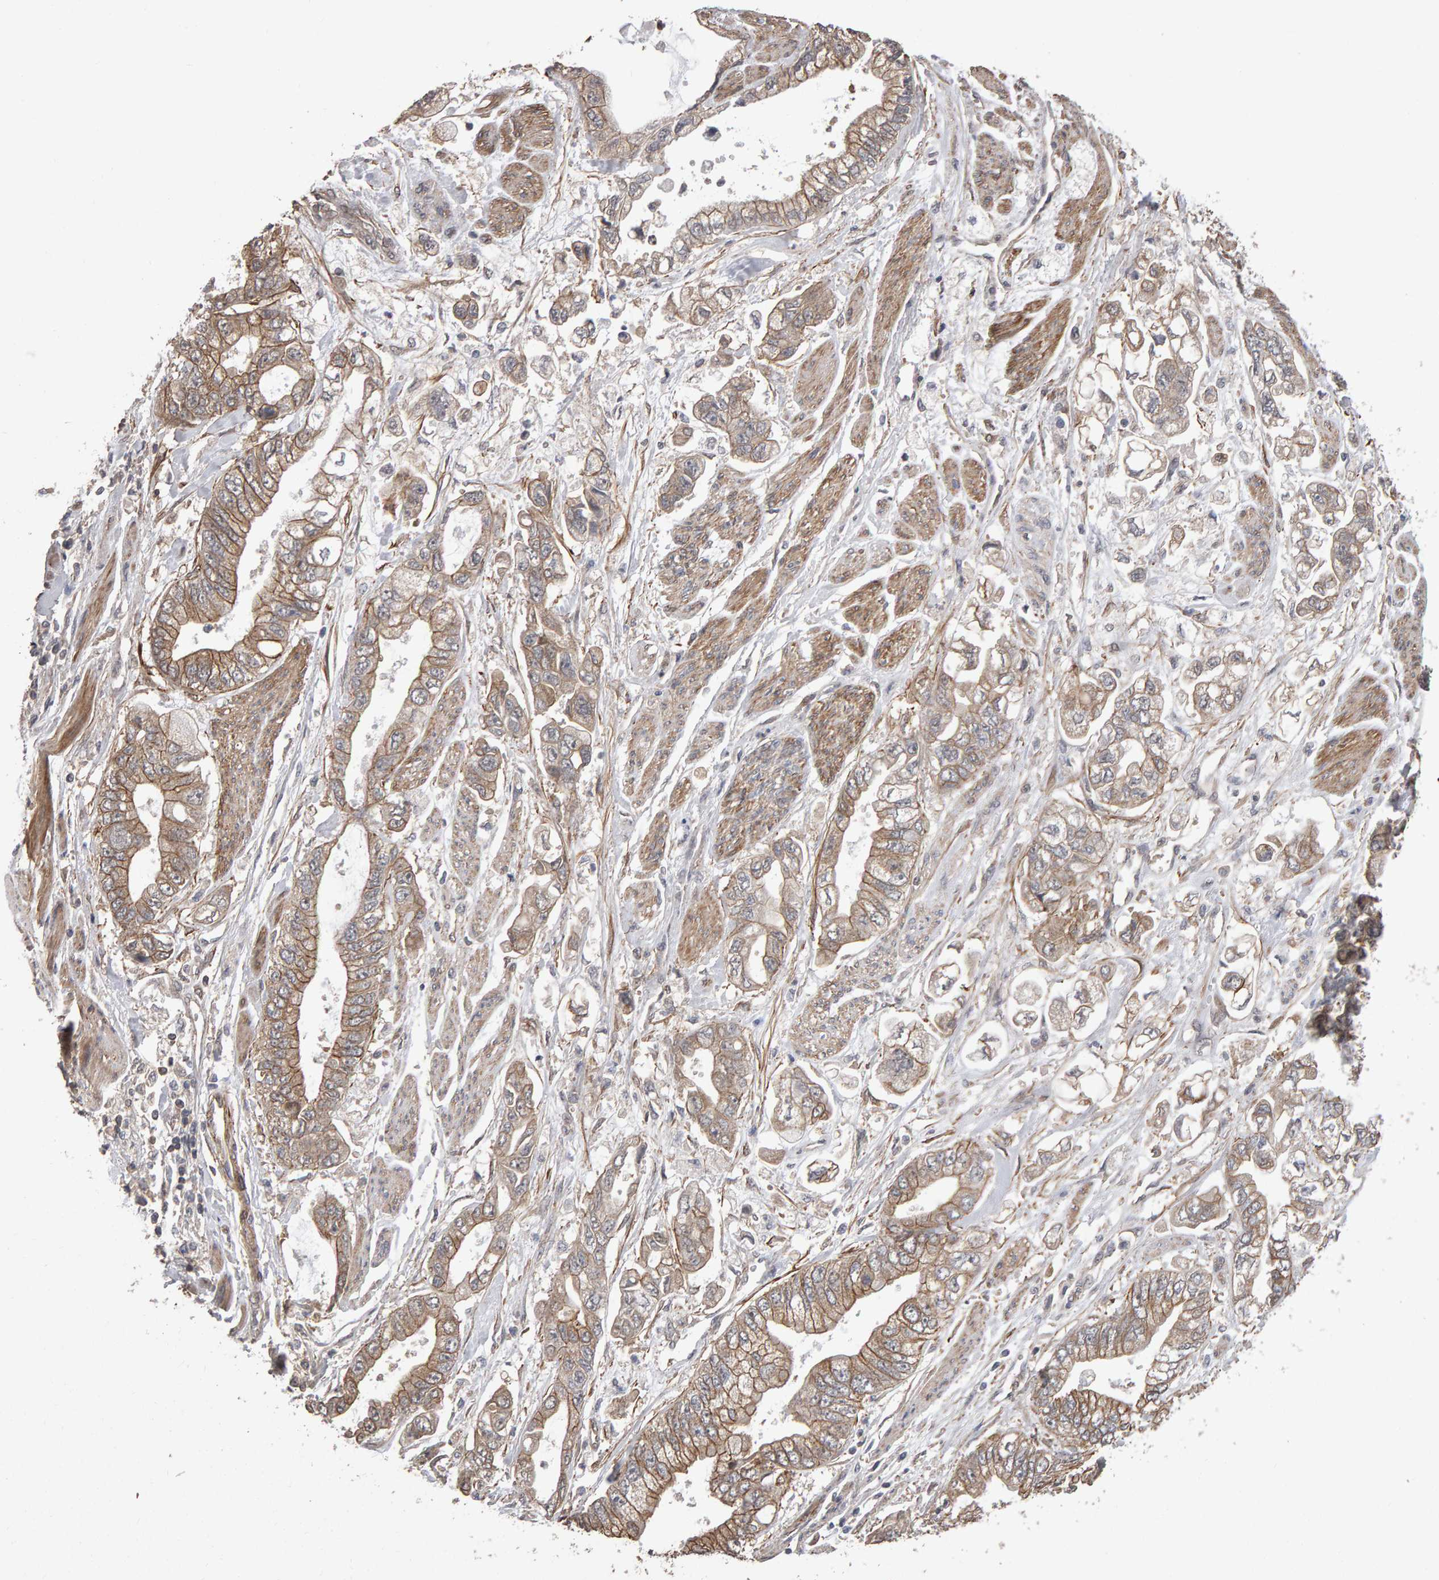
{"staining": {"intensity": "moderate", "quantity": ">75%", "location": "cytoplasmic/membranous"}, "tissue": "stomach cancer", "cell_type": "Tumor cells", "image_type": "cancer", "snomed": [{"axis": "morphology", "description": "Normal tissue, NOS"}, {"axis": "morphology", "description": "Adenocarcinoma, NOS"}, {"axis": "topography", "description": "Stomach"}], "caption": "Stomach cancer stained with a brown dye displays moderate cytoplasmic/membranous positive expression in about >75% of tumor cells.", "gene": "SCRIB", "patient": {"sex": "male", "age": 62}}